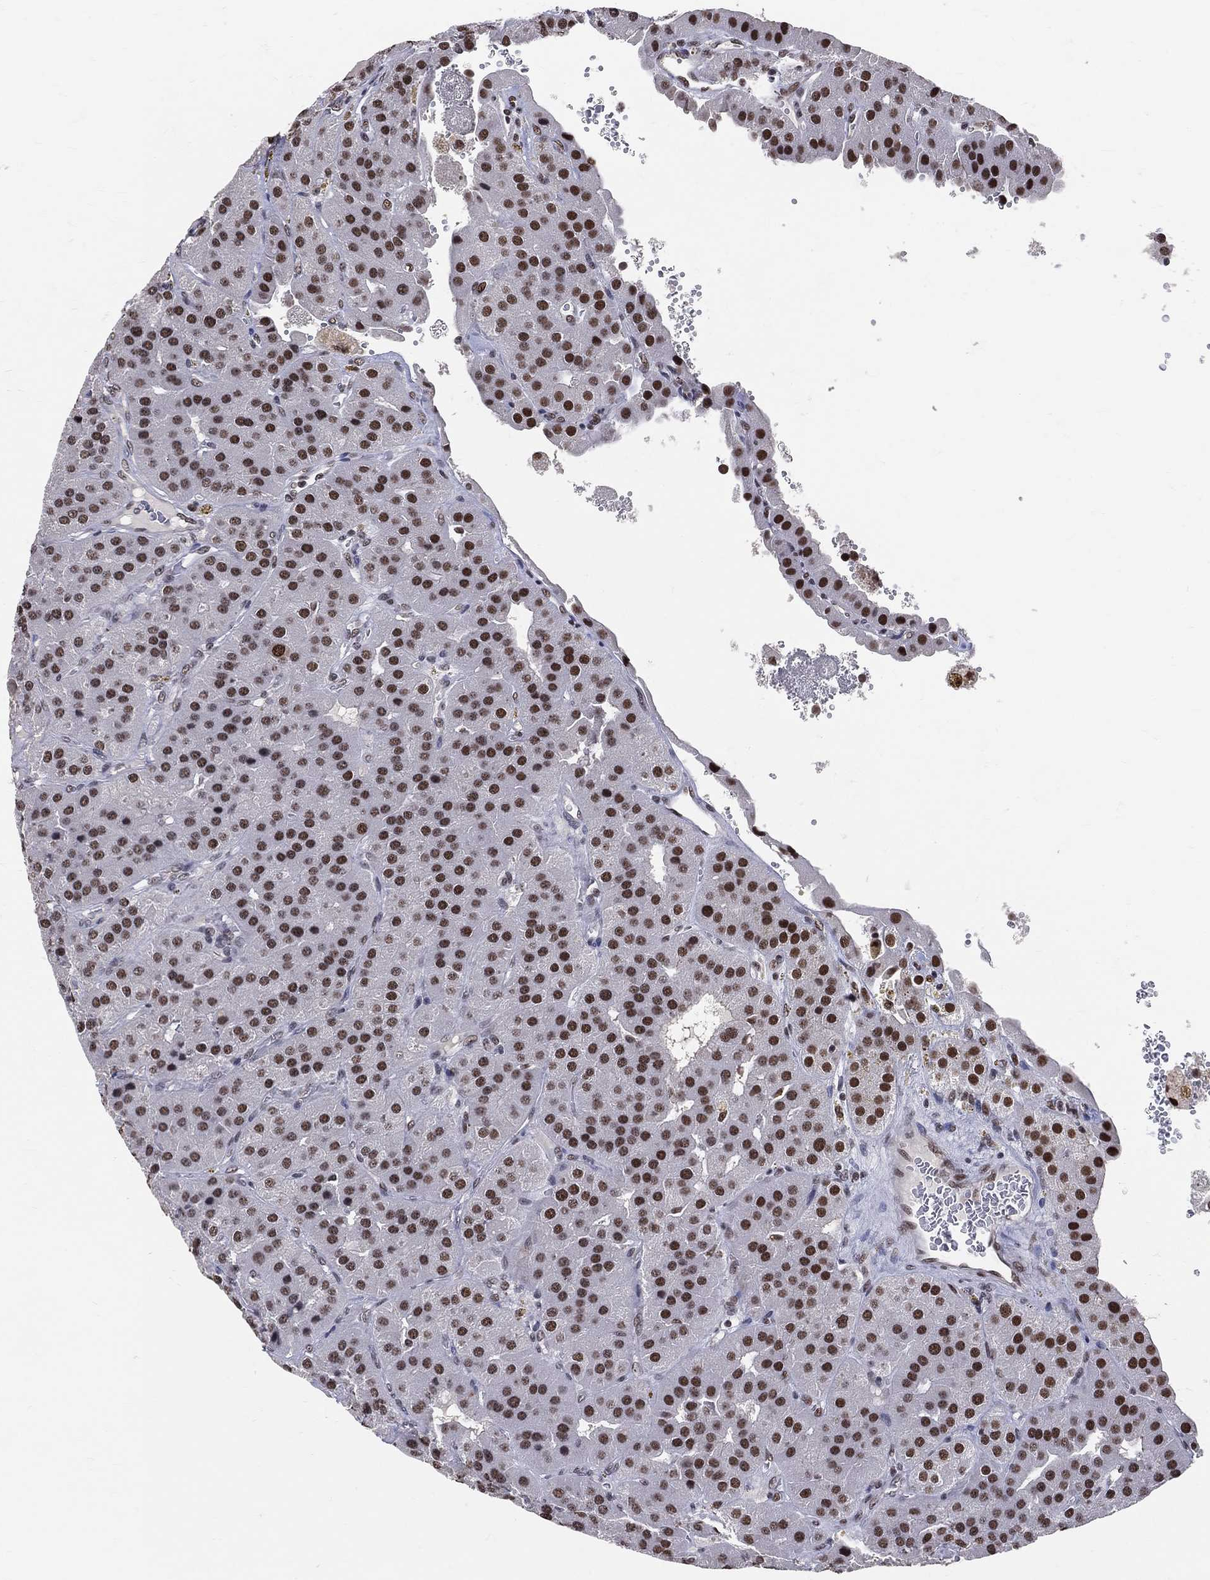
{"staining": {"intensity": "strong", "quantity": ">75%", "location": "nuclear"}, "tissue": "parathyroid gland", "cell_type": "Glandular cells", "image_type": "normal", "snomed": [{"axis": "morphology", "description": "Normal tissue, NOS"}, {"axis": "morphology", "description": "Adenoma, NOS"}, {"axis": "topography", "description": "Parathyroid gland"}], "caption": "Immunohistochemical staining of normal human parathyroid gland demonstrates high levels of strong nuclear staining in approximately >75% of glandular cells. The staining is performed using DAB brown chromogen to label protein expression. The nuclei are counter-stained blue using hematoxylin.", "gene": "CDK7", "patient": {"sex": "female", "age": 86}}